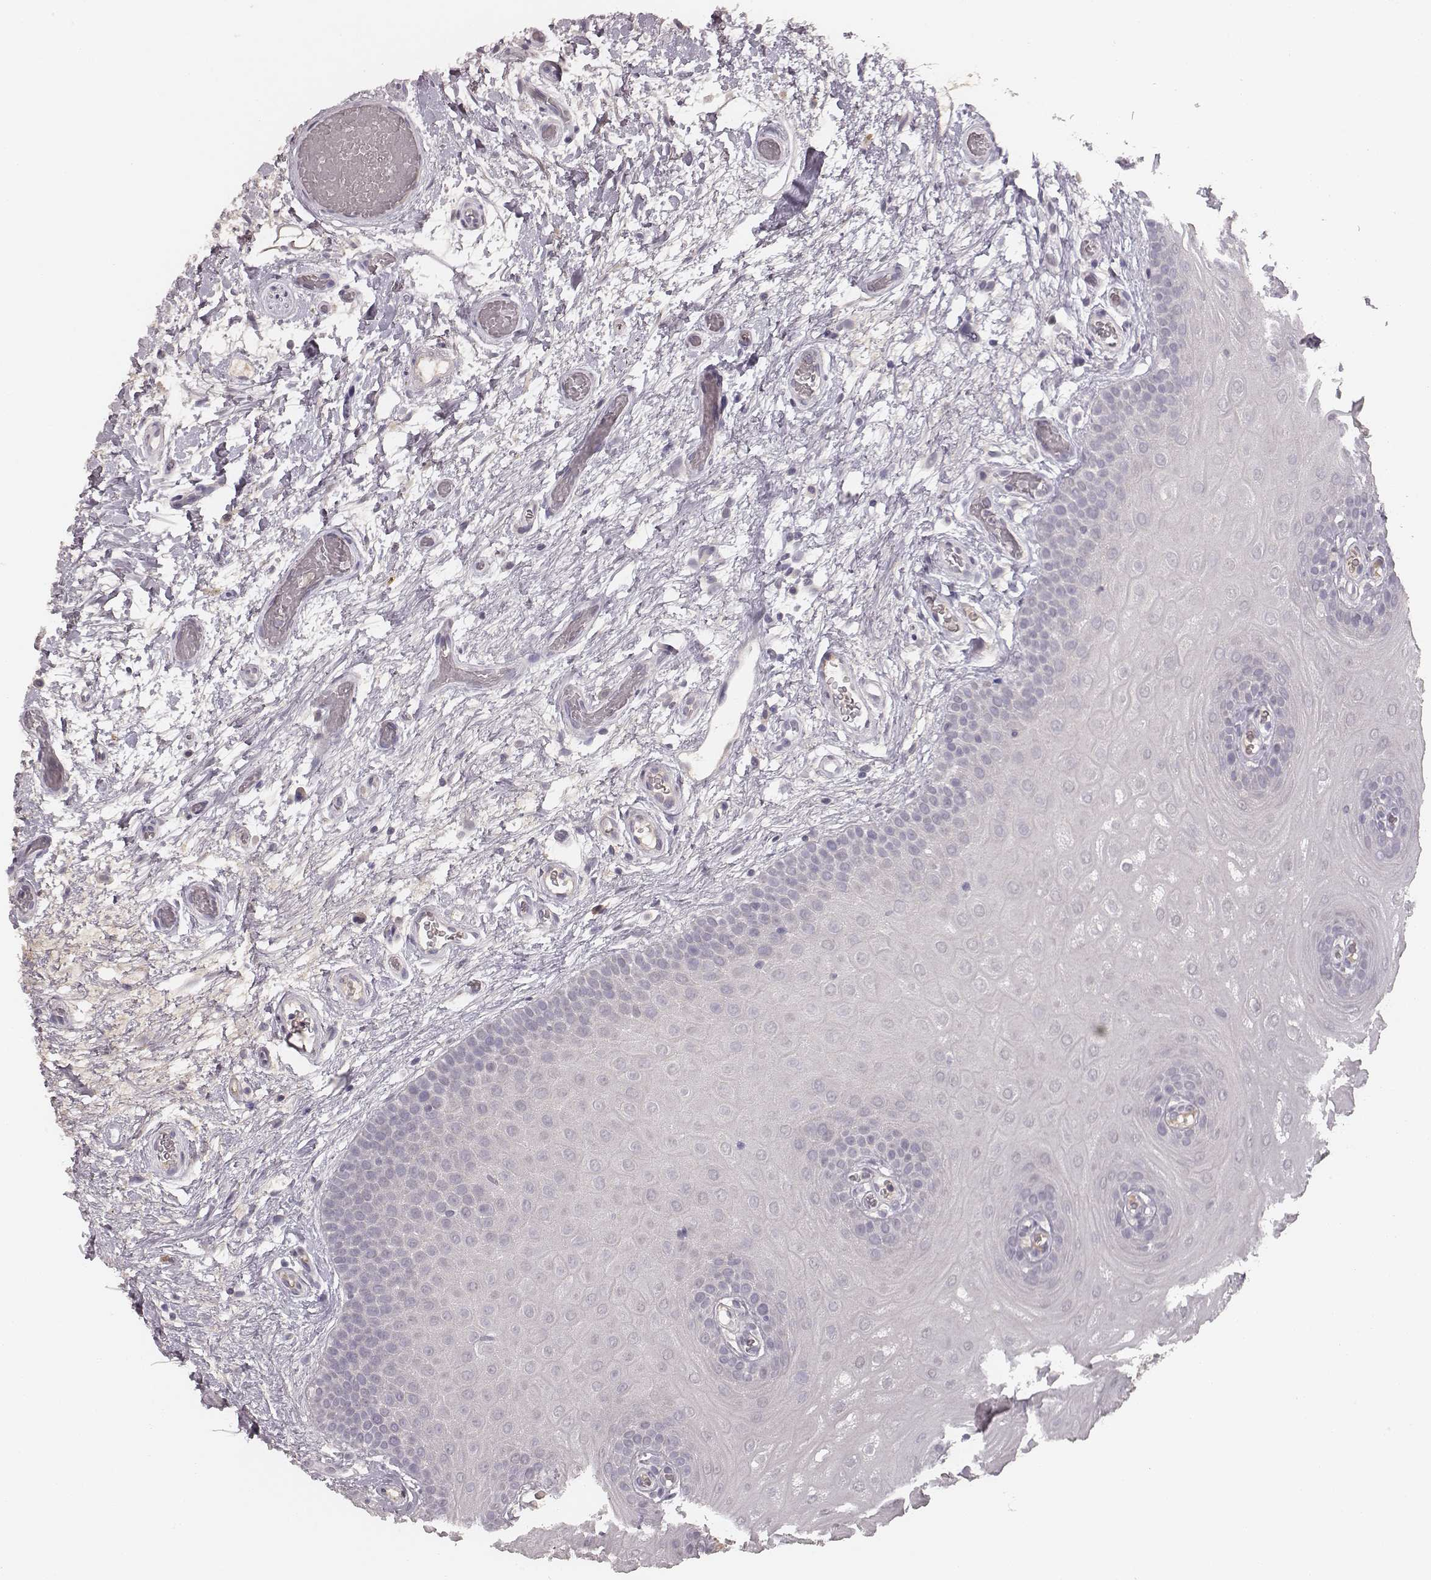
{"staining": {"intensity": "negative", "quantity": "none", "location": "none"}, "tissue": "oral mucosa", "cell_type": "Squamous epithelial cells", "image_type": "normal", "snomed": [{"axis": "morphology", "description": "Normal tissue, NOS"}, {"axis": "morphology", "description": "Squamous cell carcinoma, NOS"}, {"axis": "topography", "description": "Oral tissue"}, {"axis": "topography", "description": "Head-Neck"}], "caption": "This micrograph is of unremarkable oral mucosa stained with immunohistochemistry (IHC) to label a protein in brown with the nuclei are counter-stained blue. There is no expression in squamous epithelial cells.", "gene": "LY6K", "patient": {"sex": "male", "age": 78}}